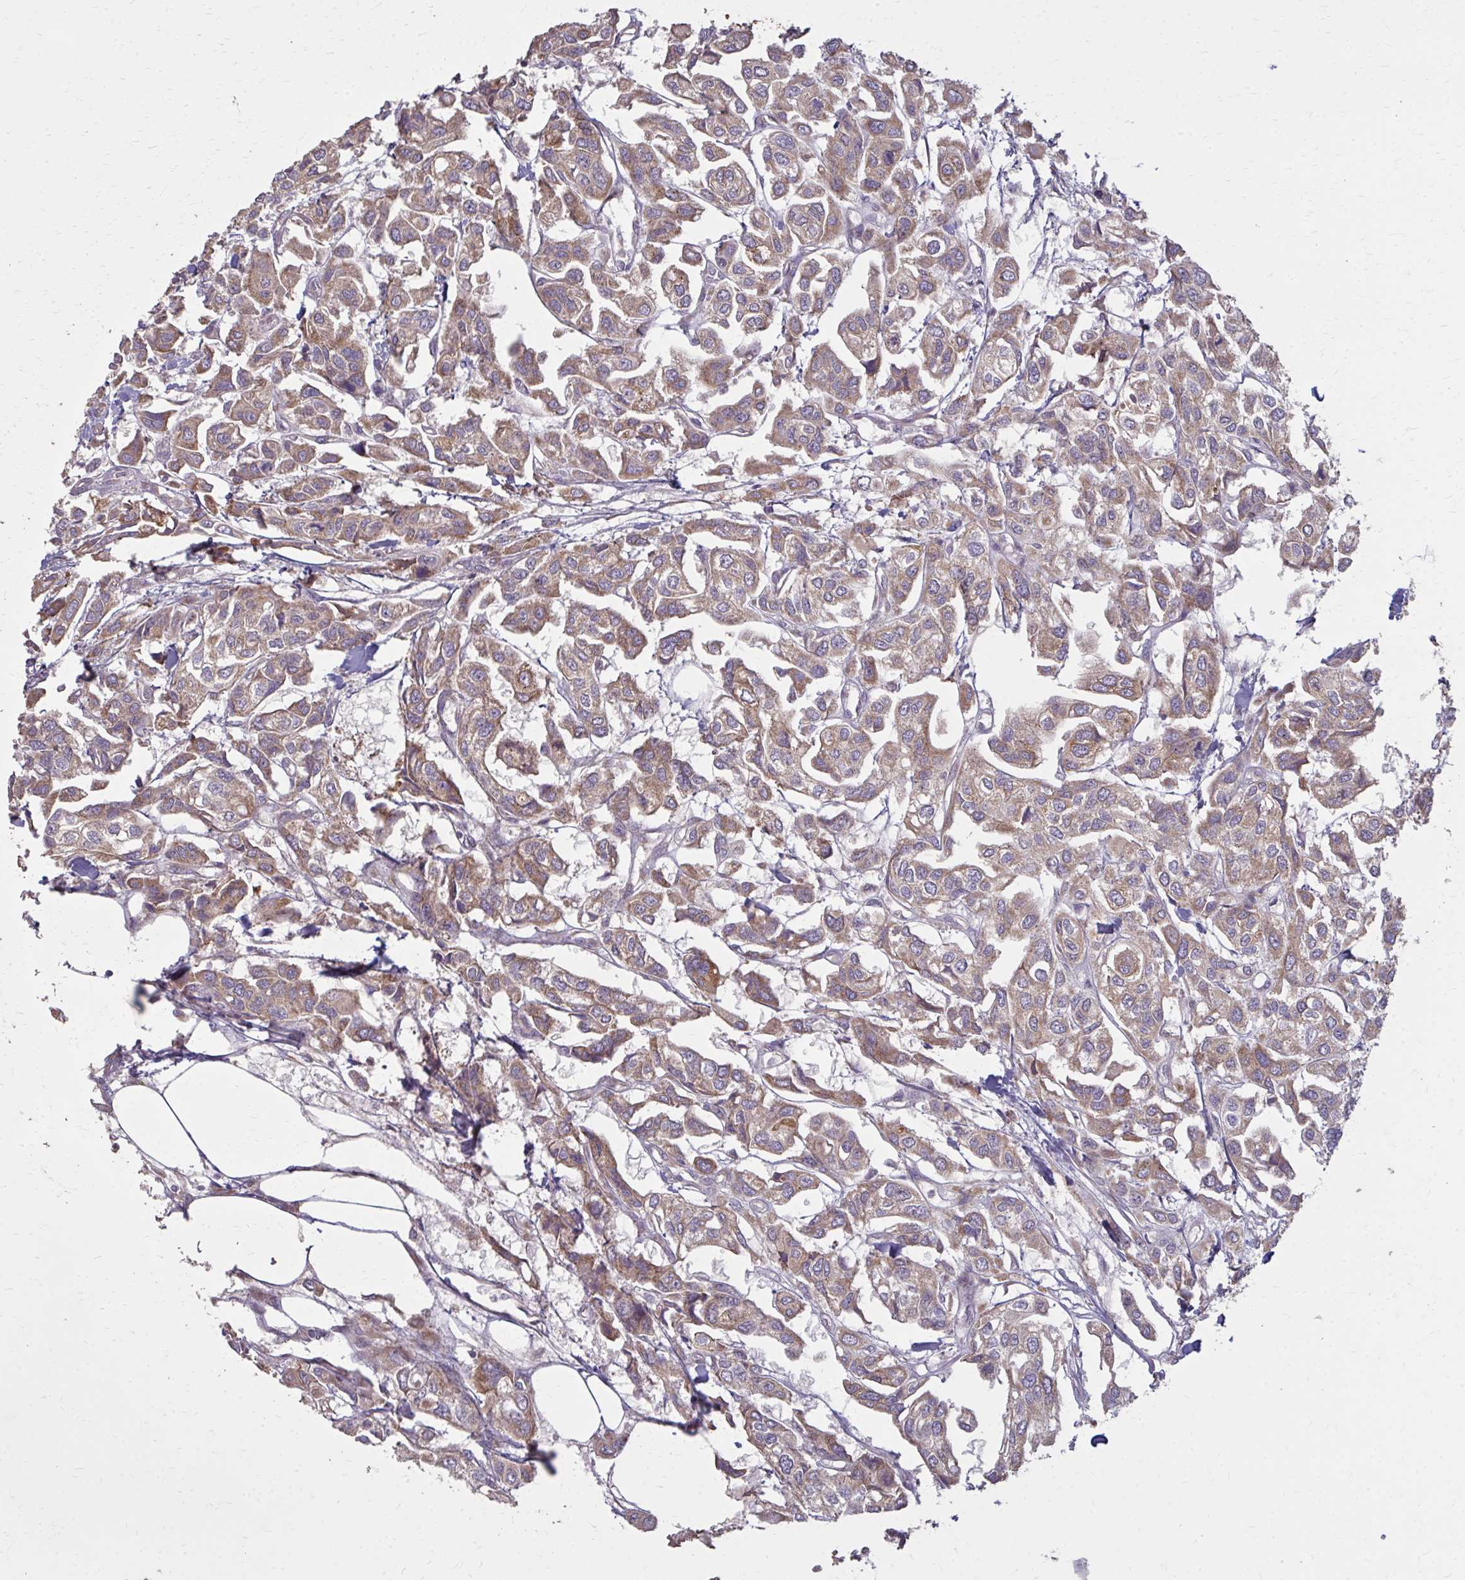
{"staining": {"intensity": "moderate", "quantity": "25%-75%", "location": "cytoplasmic/membranous"}, "tissue": "urothelial cancer", "cell_type": "Tumor cells", "image_type": "cancer", "snomed": [{"axis": "morphology", "description": "Urothelial carcinoma, High grade"}, {"axis": "topography", "description": "Urinary bladder"}], "caption": "IHC (DAB) staining of human urothelial carcinoma (high-grade) displays moderate cytoplasmic/membranous protein expression in about 25%-75% of tumor cells.", "gene": "CEMP1", "patient": {"sex": "male", "age": 67}}